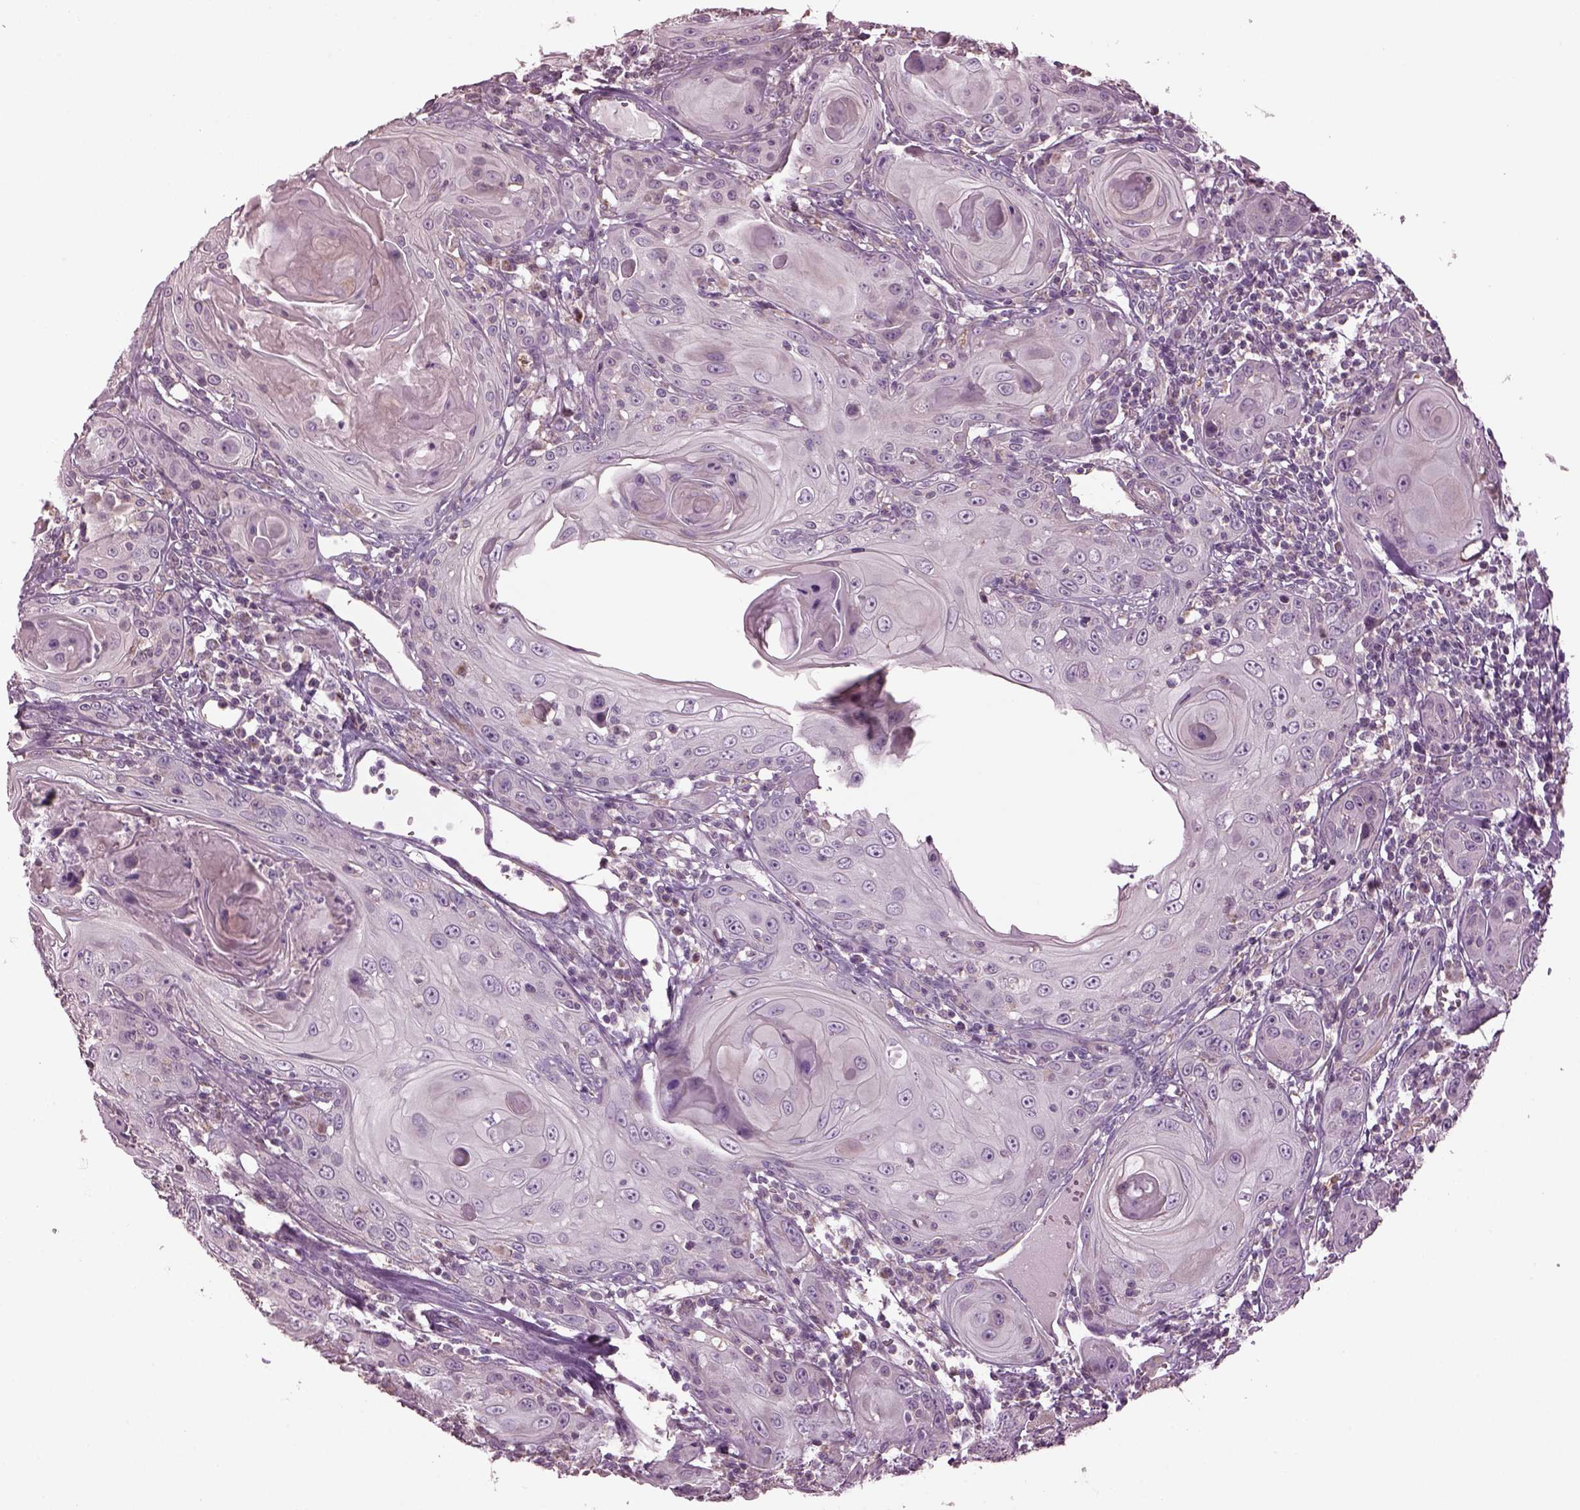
{"staining": {"intensity": "negative", "quantity": "none", "location": "none"}, "tissue": "head and neck cancer", "cell_type": "Tumor cells", "image_type": "cancer", "snomed": [{"axis": "morphology", "description": "Squamous cell carcinoma, NOS"}, {"axis": "topography", "description": "Head-Neck"}], "caption": "DAB (3,3'-diaminobenzidine) immunohistochemical staining of head and neck cancer (squamous cell carcinoma) demonstrates no significant staining in tumor cells.", "gene": "SPATA7", "patient": {"sex": "female", "age": 80}}